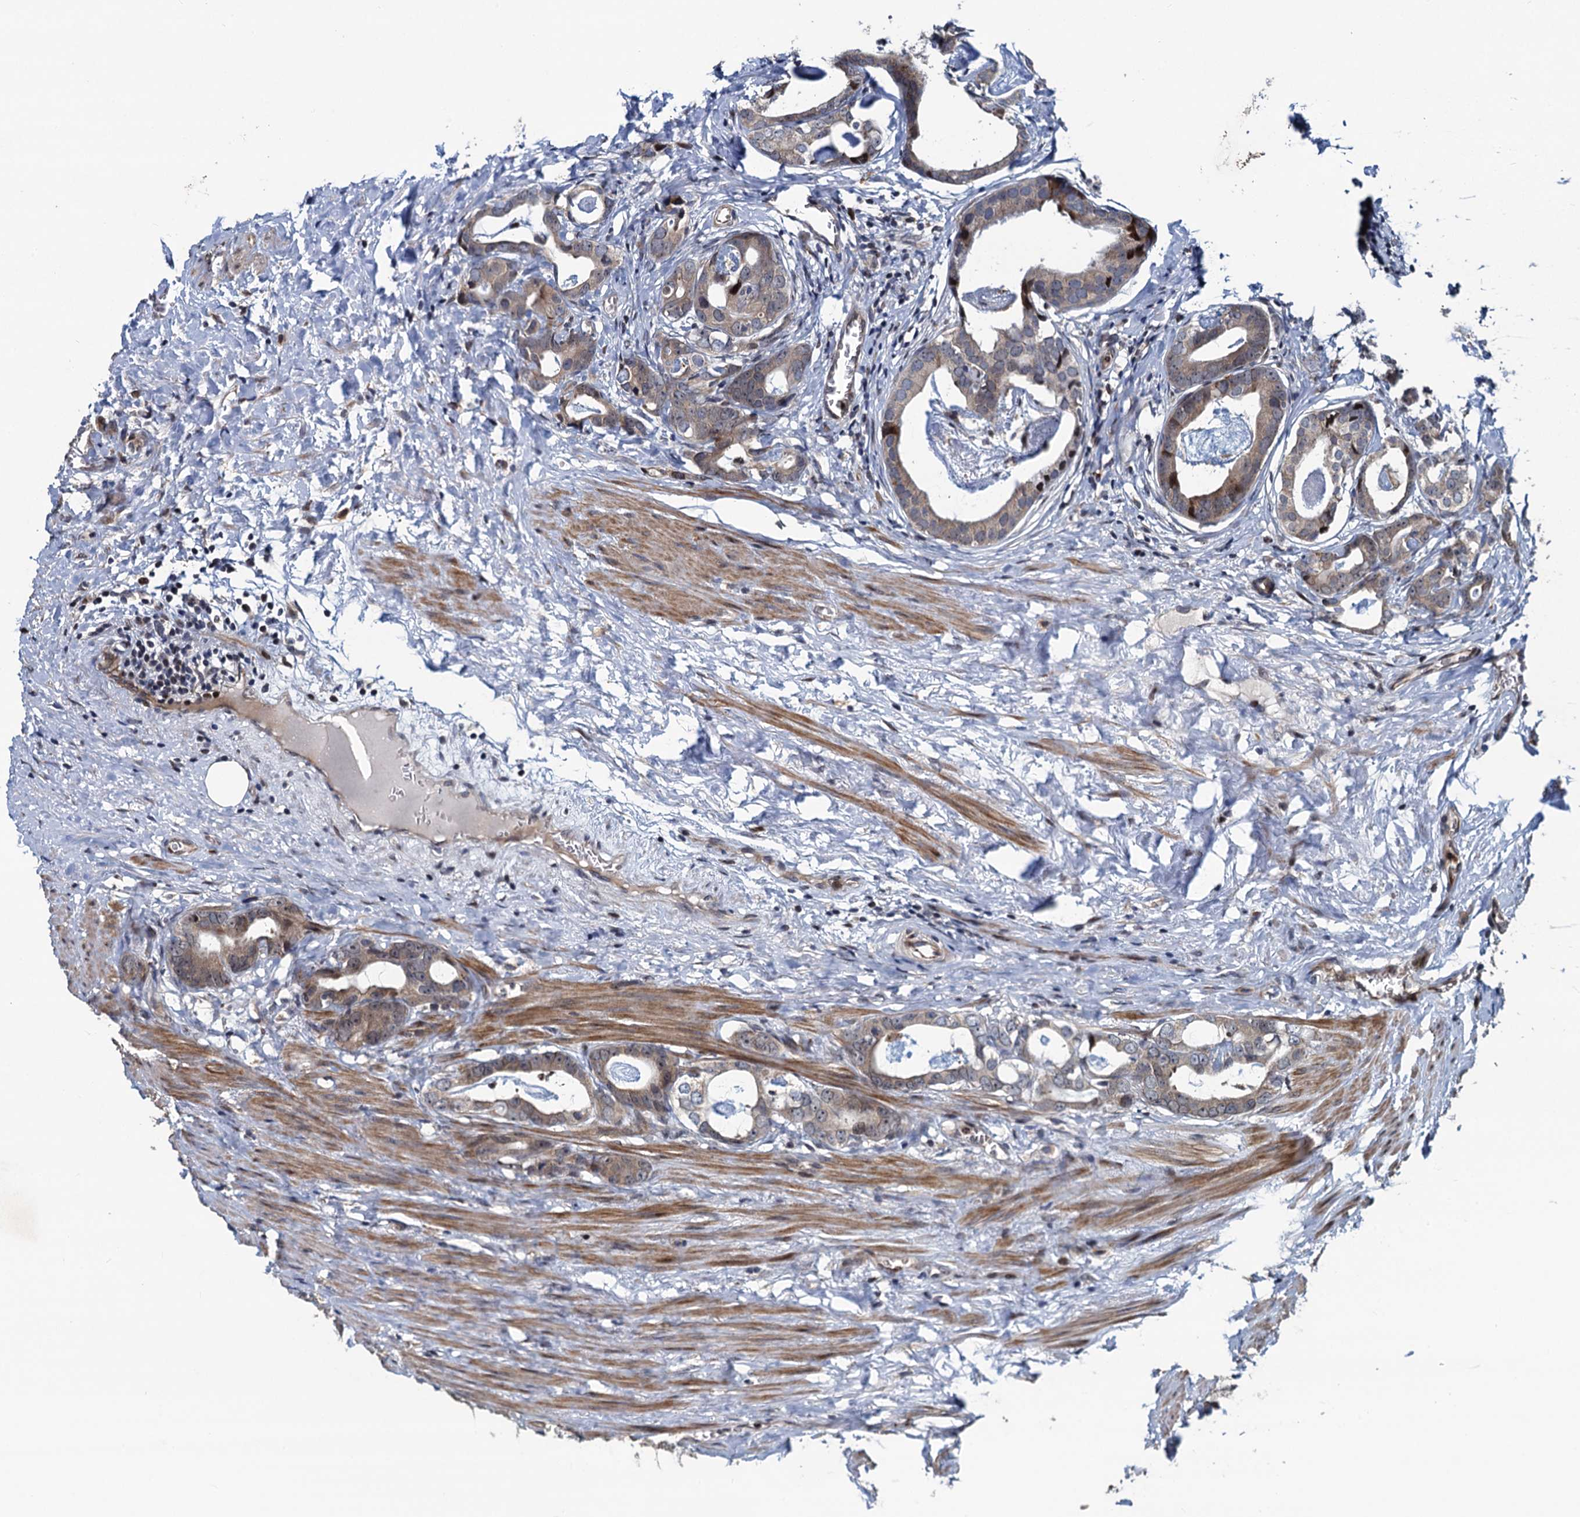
{"staining": {"intensity": "weak", "quantity": ">75%", "location": "cytoplasmic/membranous"}, "tissue": "prostate cancer", "cell_type": "Tumor cells", "image_type": "cancer", "snomed": [{"axis": "morphology", "description": "Adenocarcinoma, Low grade"}, {"axis": "topography", "description": "Prostate"}], "caption": "Tumor cells demonstrate low levels of weak cytoplasmic/membranous positivity in approximately >75% of cells in prostate cancer (low-grade adenocarcinoma). The staining was performed using DAB, with brown indicating positive protein expression. Nuclei are stained blue with hematoxylin.", "gene": "ATOSA", "patient": {"sex": "male", "age": 71}}